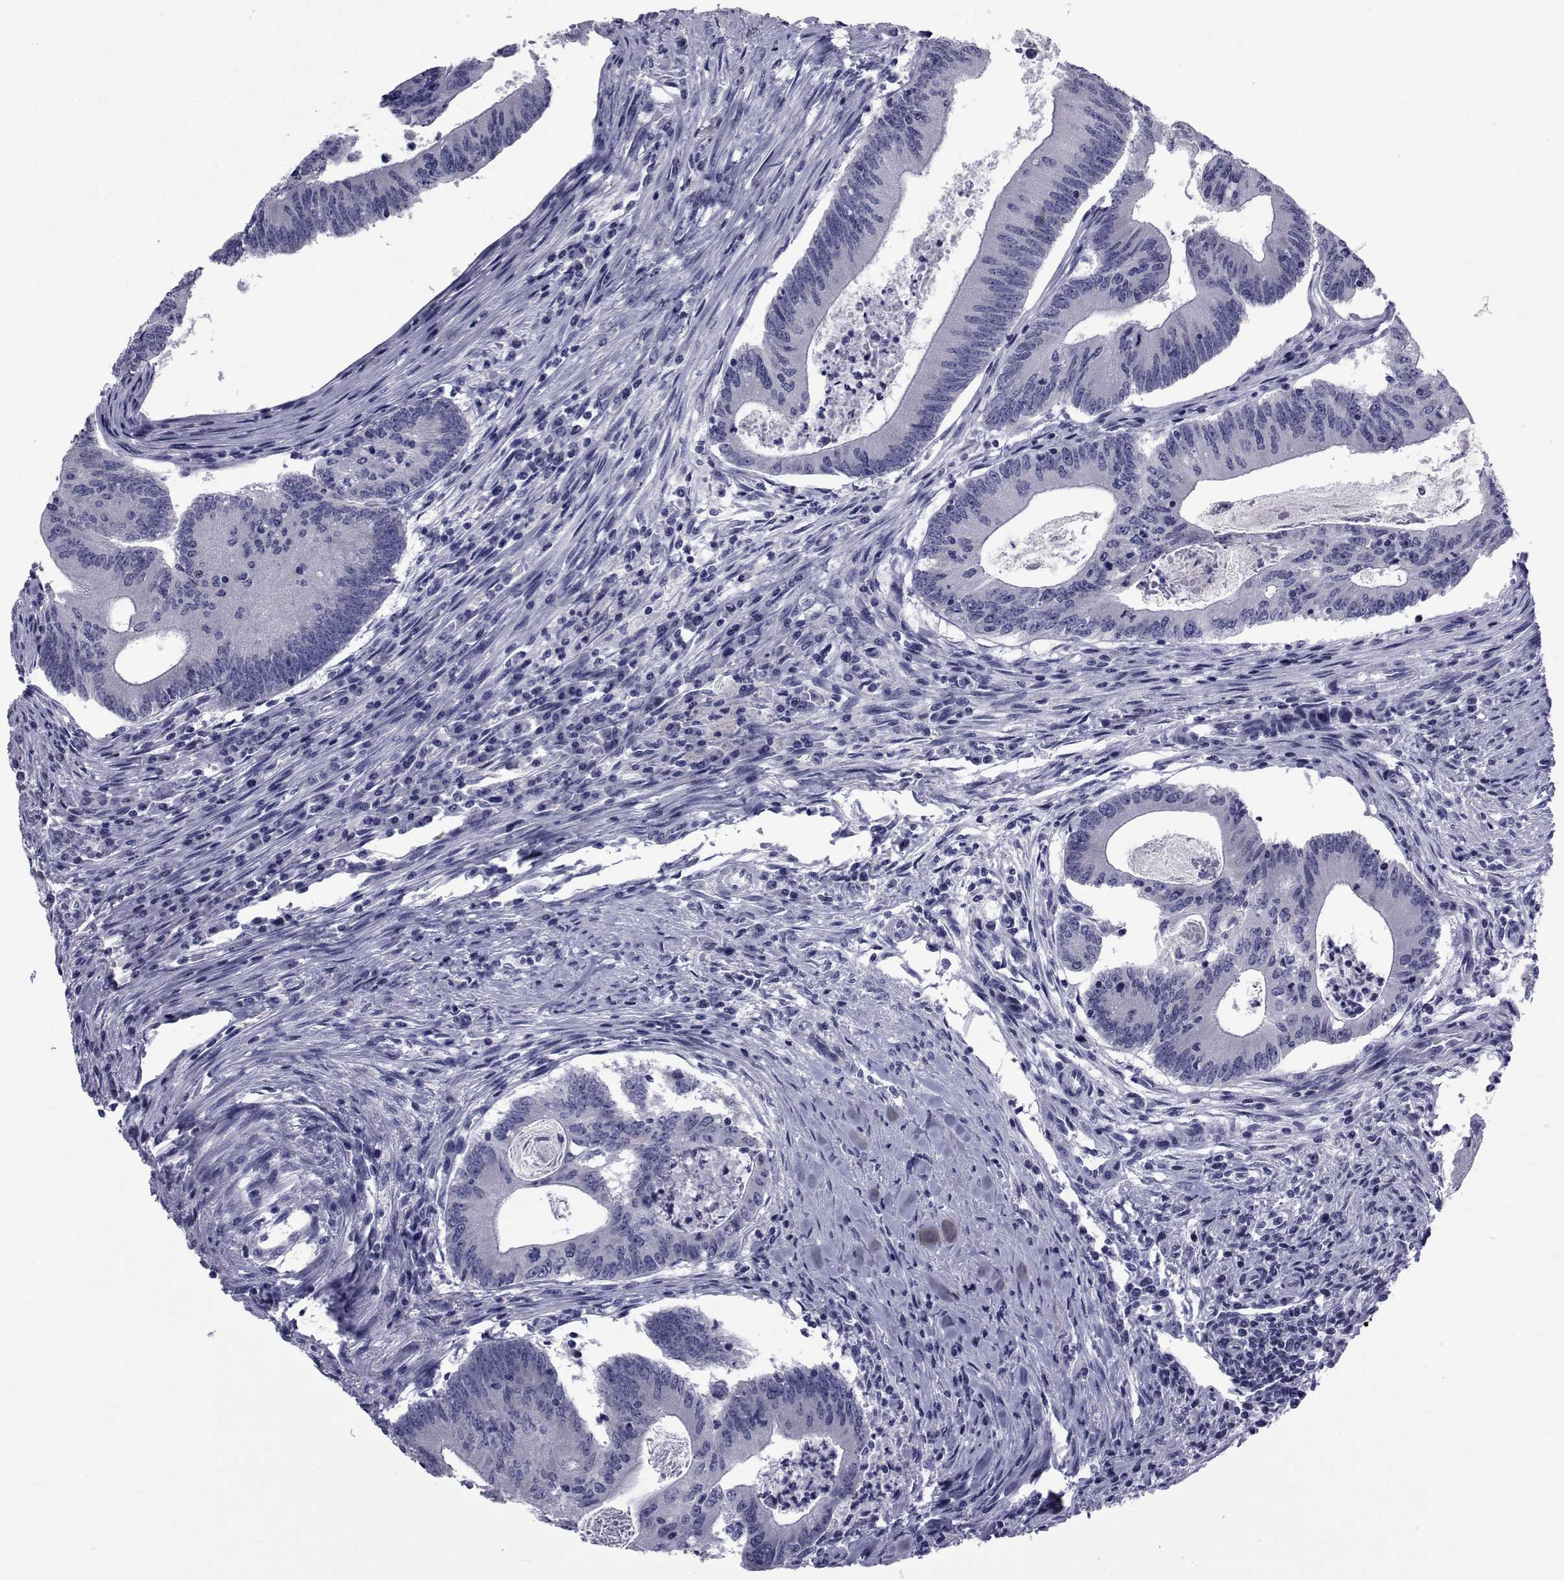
{"staining": {"intensity": "negative", "quantity": "none", "location": "none"}, "tissue": "colorectal cancer", "cell_type": "Tumor cells", "image_type": "cancer", "snomed": [{"axis": "morphology", "description": "Adenocarcinoma, NOS"}, {"axis": "topography", "description": "Colon"}], "caption": "Tumor cells show no significant positivity in colorectal adenocarcinoma. (DAB immunohistochemistry visualized using brightfield microscopy, high magnification).", "gene": "GKAP1", "patient": {"sex": "female", "age": 70}}